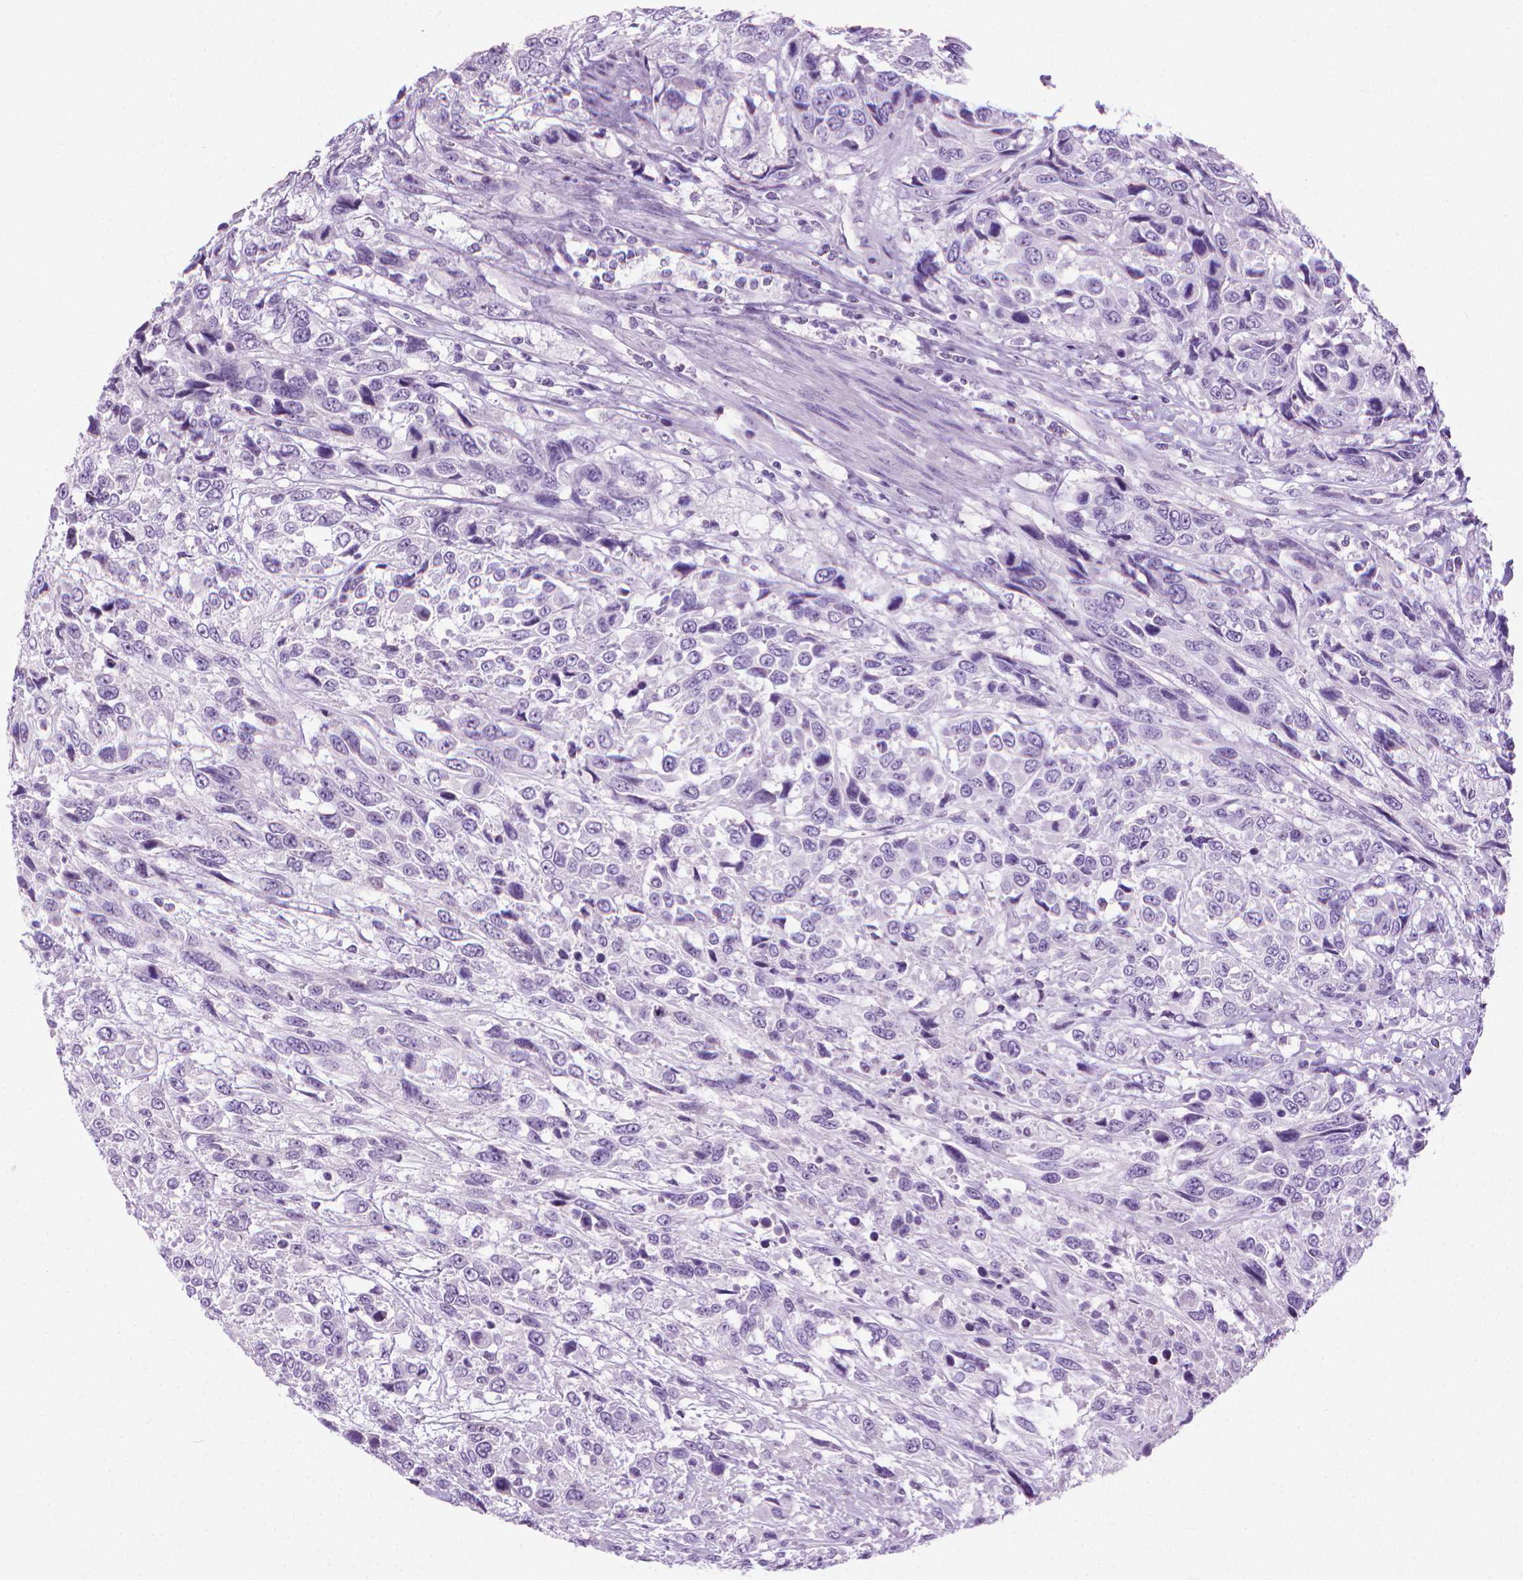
{"staining": {"intensity": "moderate", "quantity": "25%-75%", "location": "cytoplasmic/membranous"}, "tissue": "urothelial cancer", "cell_type": "Tumor cells", "image_type": "cancer", "snomed": [{"axis": "morphology", "description": "Urothelial carcinoma, High grade"}, {"axis": "topography", "description": "Urinary bladder"}], "caption": "A histopathology image of urothelial cancer stained for a protein shows moderate cytoplasmic/membranous brown staining in tumor cells. (DAB (3,3'-diaminobenzidine) IHC with brightfield microscopy, high magnification).", "gene": "HTR2B", "patient": {"sex": "female", "age": 70}}